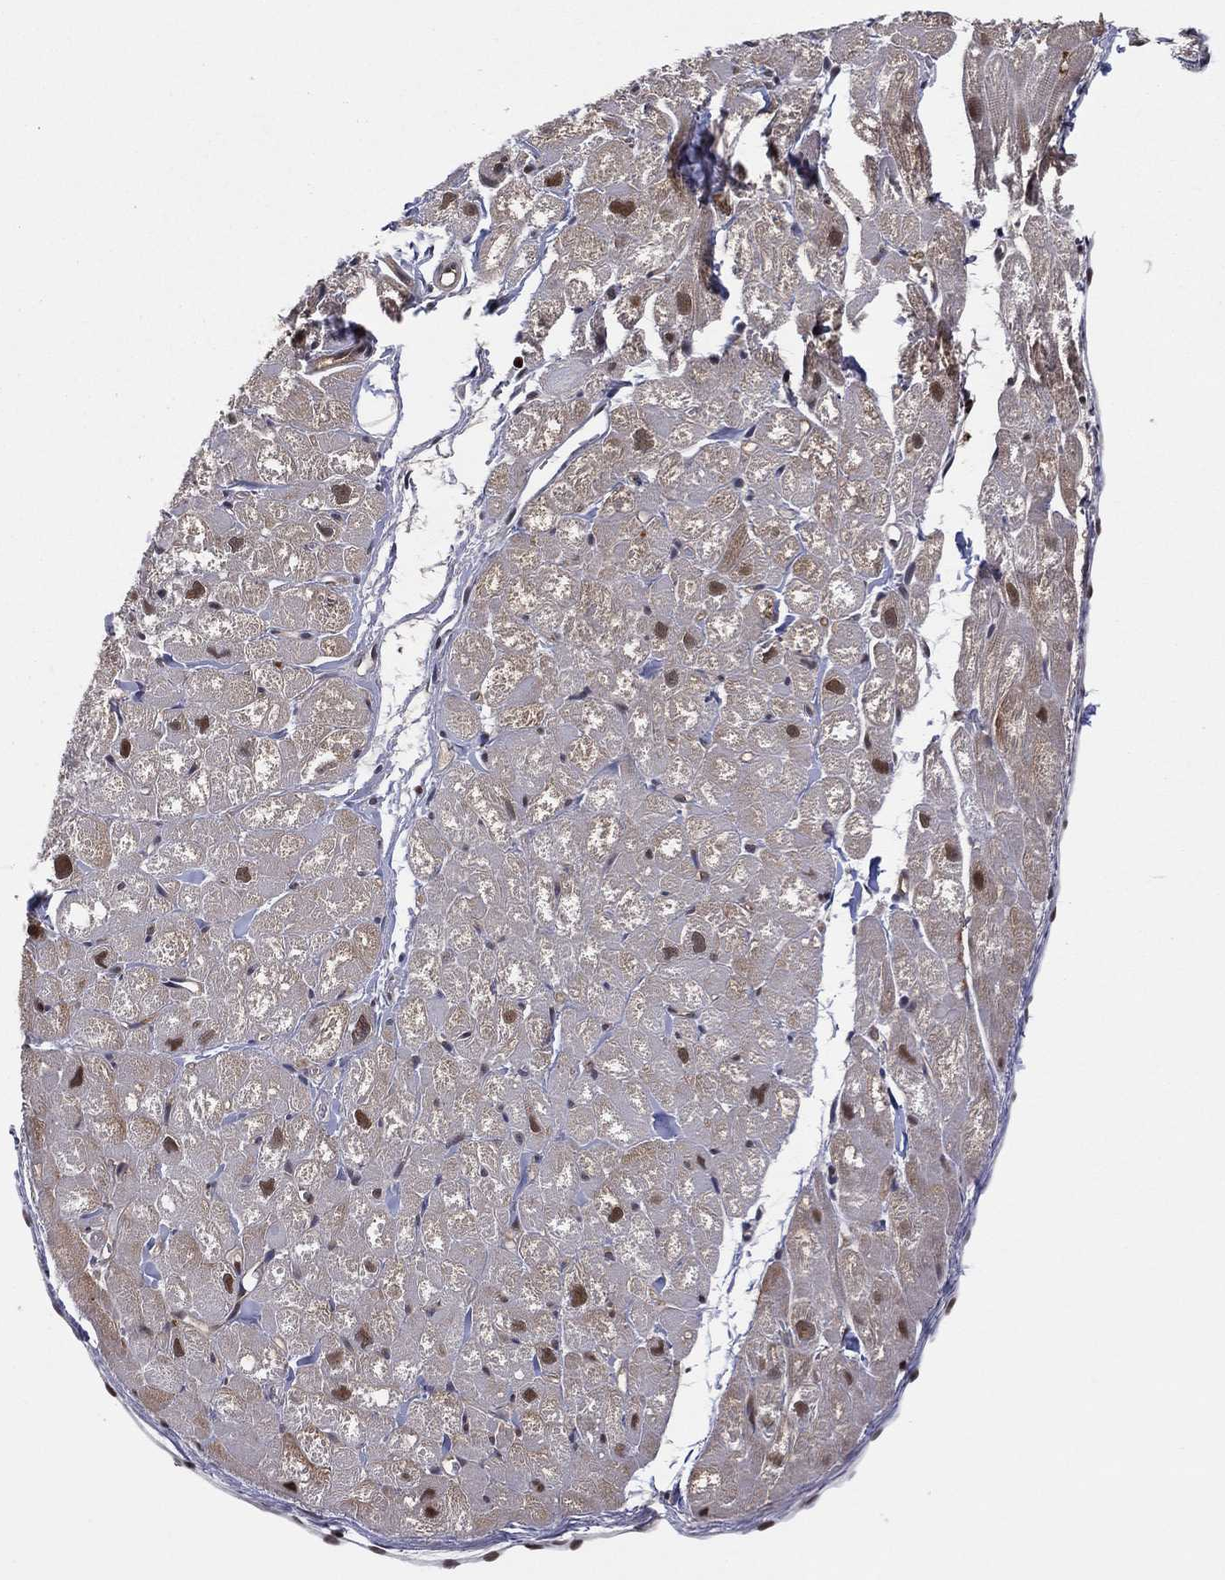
{"staining": {"intensity": "moderate", "quantity": "<25%", "location": "nuclear"}, "tissue": "heart muscle", "cell_type": "Cardiomyocytes", "image_type": "normal", "snomed": [{"axis": "morphology", "description": "Normal tissue, NOS"}, {"axis": "topography", "description": "Heart"}], "caption": "Immunohistochemical staining of normal heart muscle reveals moderate nuclear protein positivity in about <25% of cardiomyocytes. (IHC, brightfield microscopy, high magnification).", "gene": "PSMA1", "patient": {"sex": "male", "age": 58}}